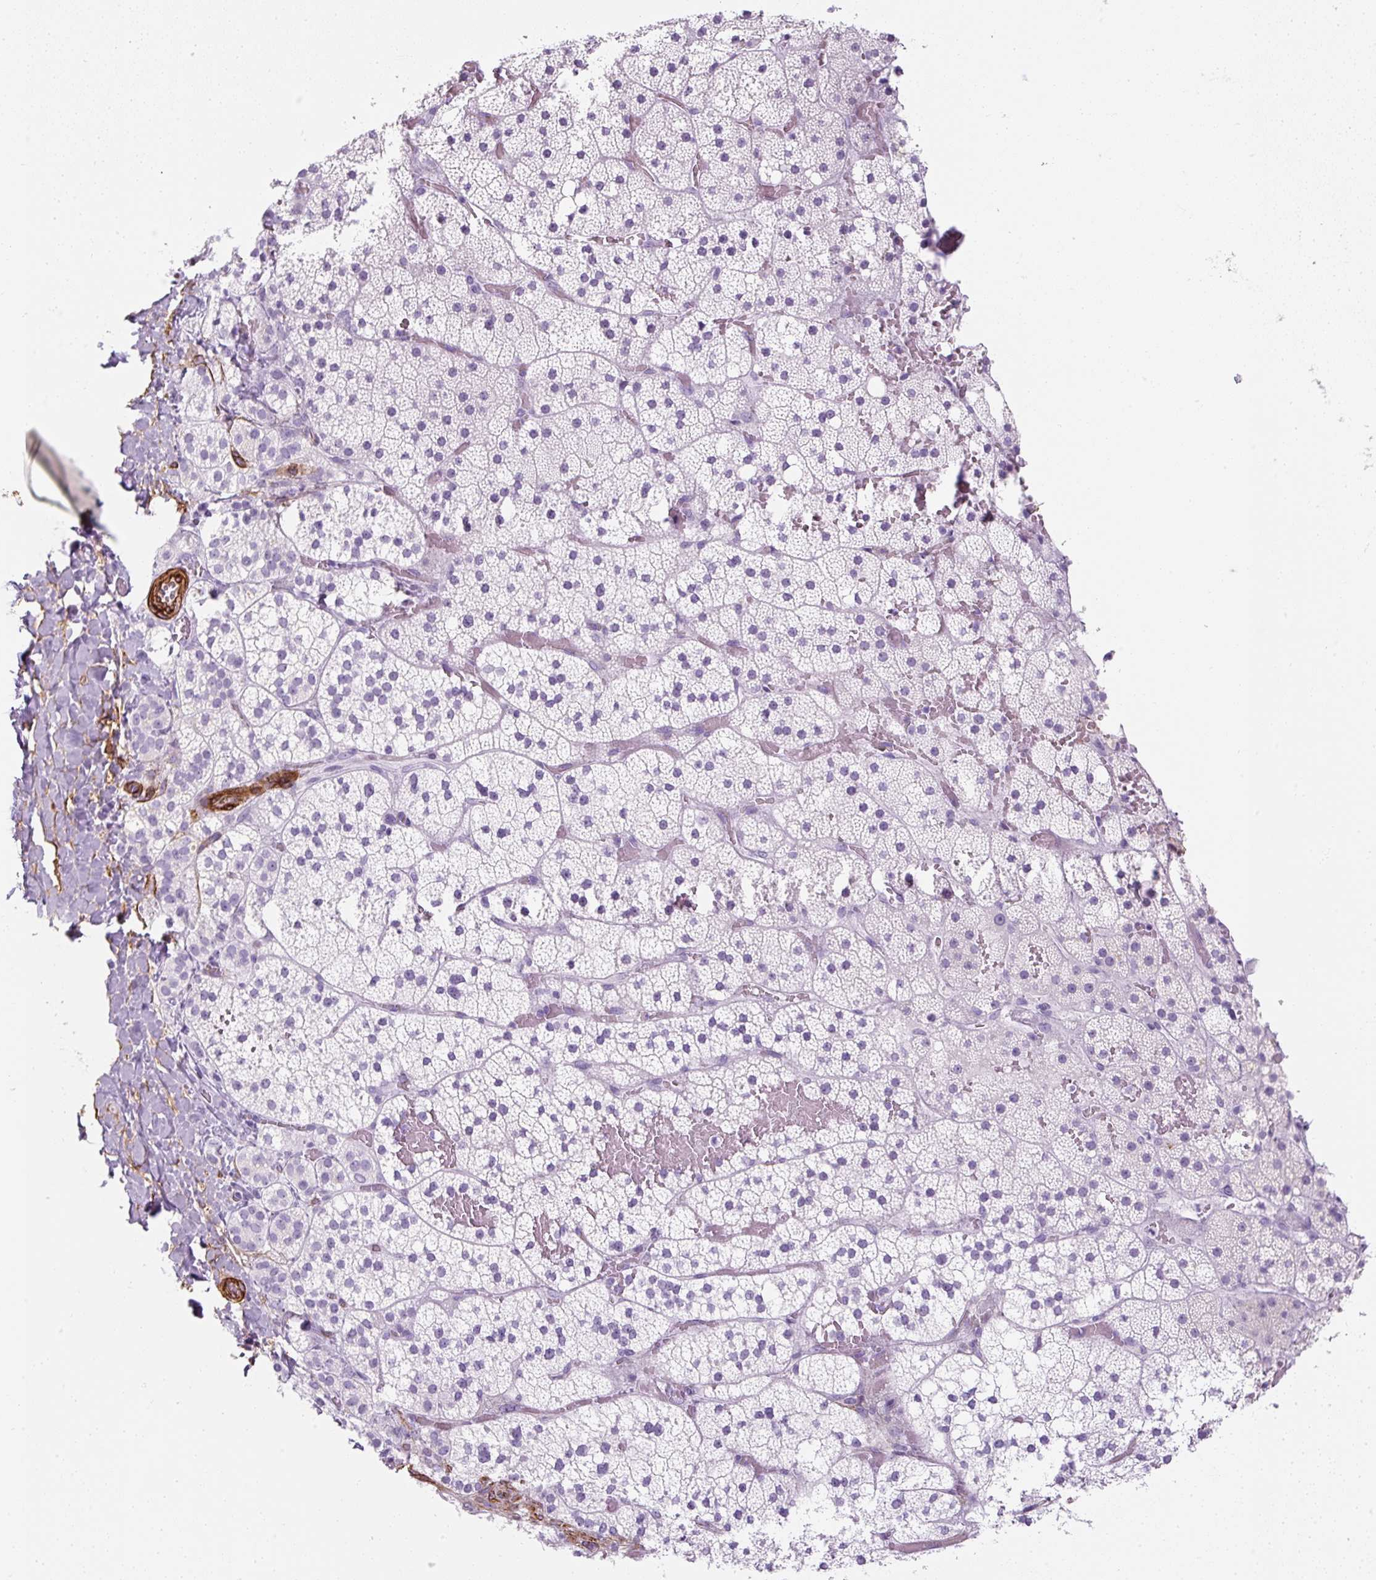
{"staining": {"intensity": "negative", "quantity": "none", "location": "none"}, "tissue": "adrenal gland", "cell_type": "Glandular cells", "image_type": "normal", "snomed": [{"axis": "morphology", "description": "Normal tissue, NOS"}, {"axis": "topography", "description": "Adrenal gland"}], "caption": "Glandular cells are negative for brown protein staining in unremarkable adrenal gland. The staining was performed using DAB (3,3'-diaminobenzidine) to visualize the protein expression in brown, while the nuclei were stained in blue with hematoxylin (Magnification: 20x).", "gene": "CAVIN3", "patient": {"sex": "male", "age": 53}}